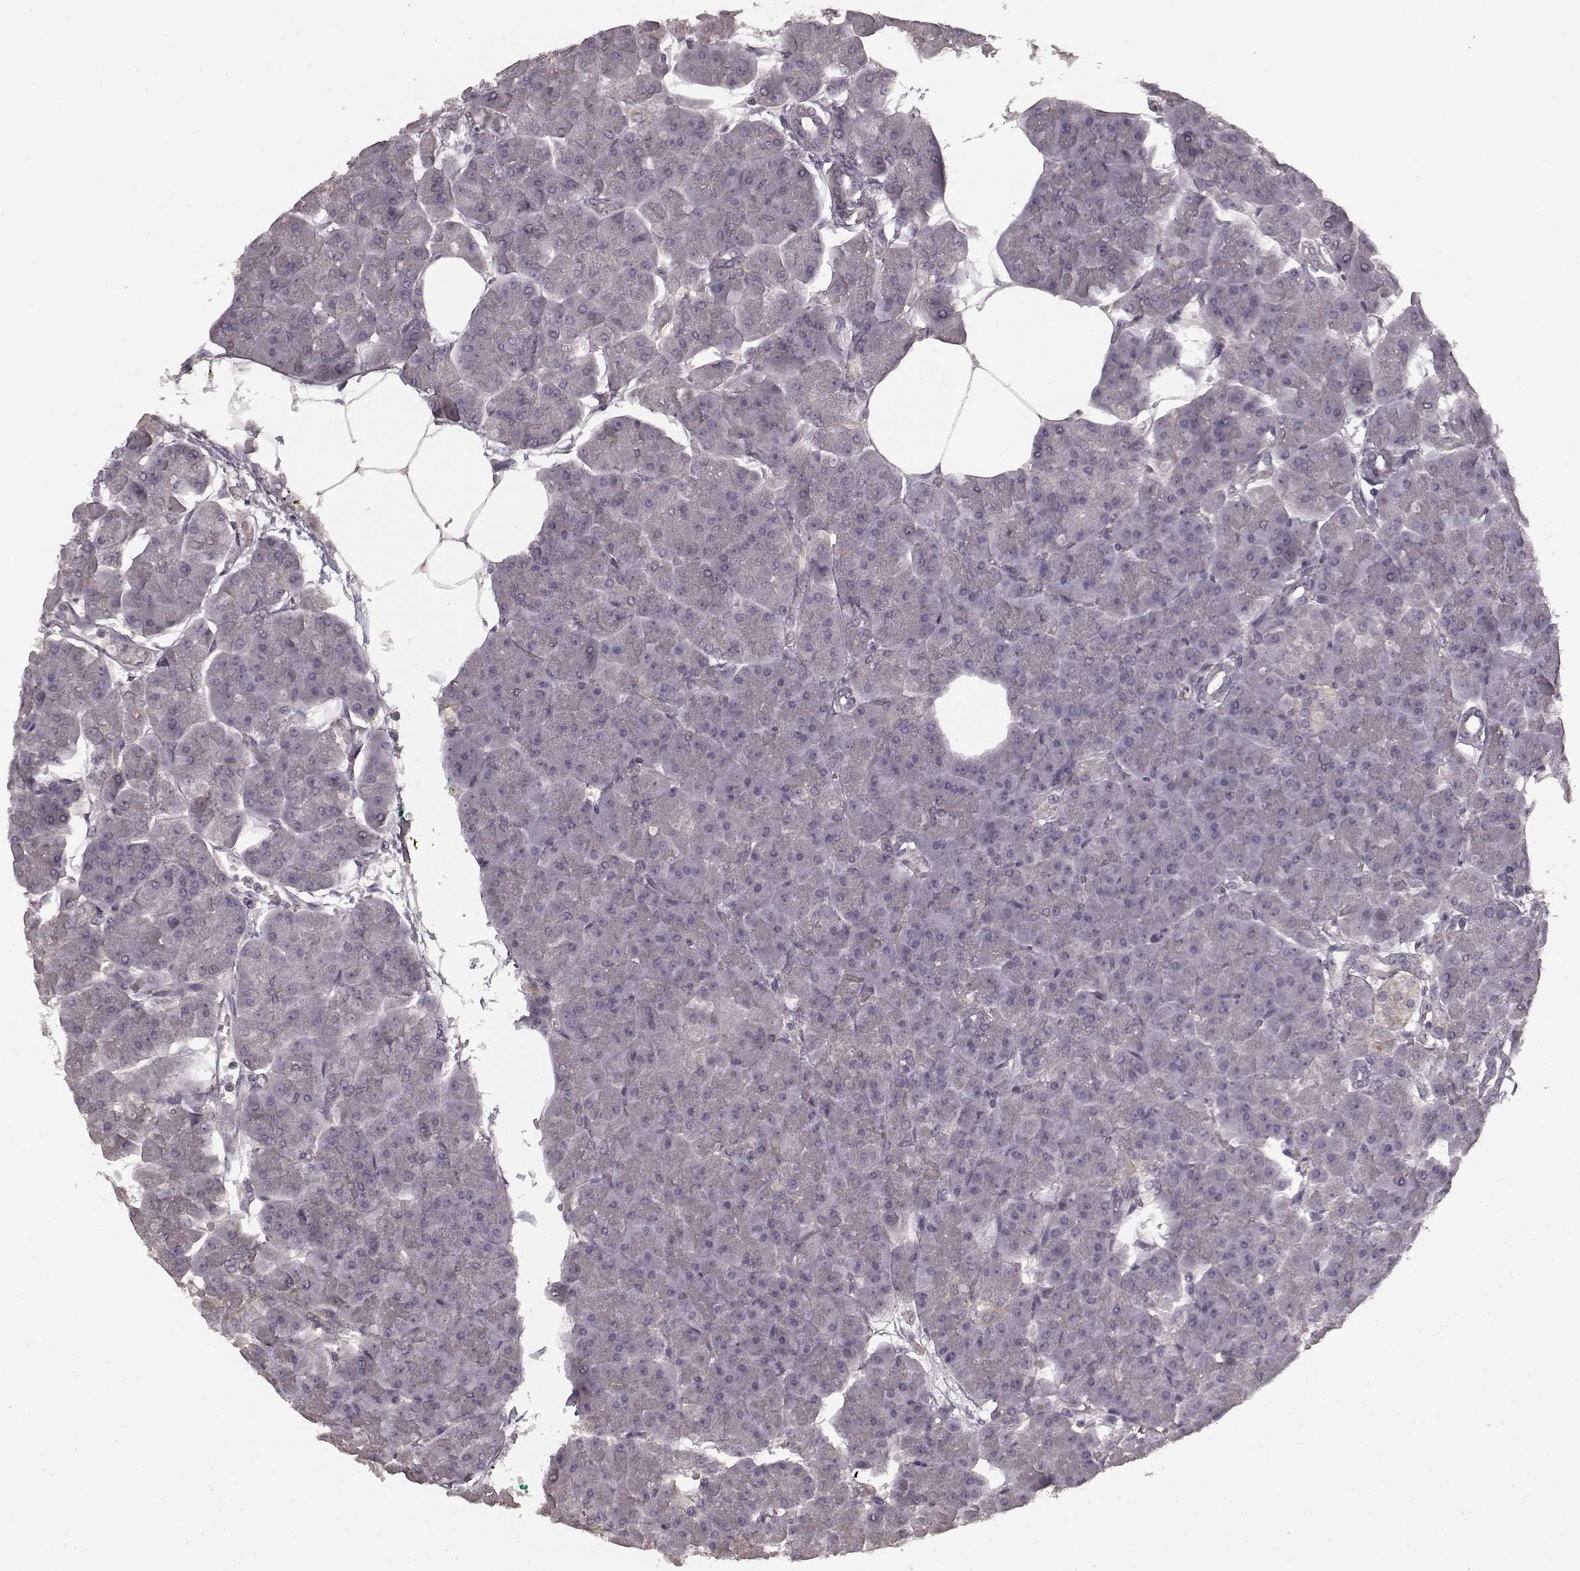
{"staining": {"intensity": "negative", "quantity": "none", "location": "none"}, "tissue": "pancreas", "cell_type": "Exocrine glandular cells", "image_type": "normal", "snomed": [{"axis": "morphology", "description": "Normal tissue, NOS"}, {"axis": "topography", "description": "Adipose tissue"}, {"axis": "topography", "description": "Pancreas"}, {"axis": "topography", "description": "Peripheral nerve tissue"}], "caption": "Immunohistochemistry (IHC) photomicrograph of unremarkable pancreas: human pancreas stained with DAB (3,3'-diaminobenzidine) reveals no significant protein positivity in exocrine glandular cells.", "gene": "PRKCE", "patient": {"sex": "female", "age": 58}}